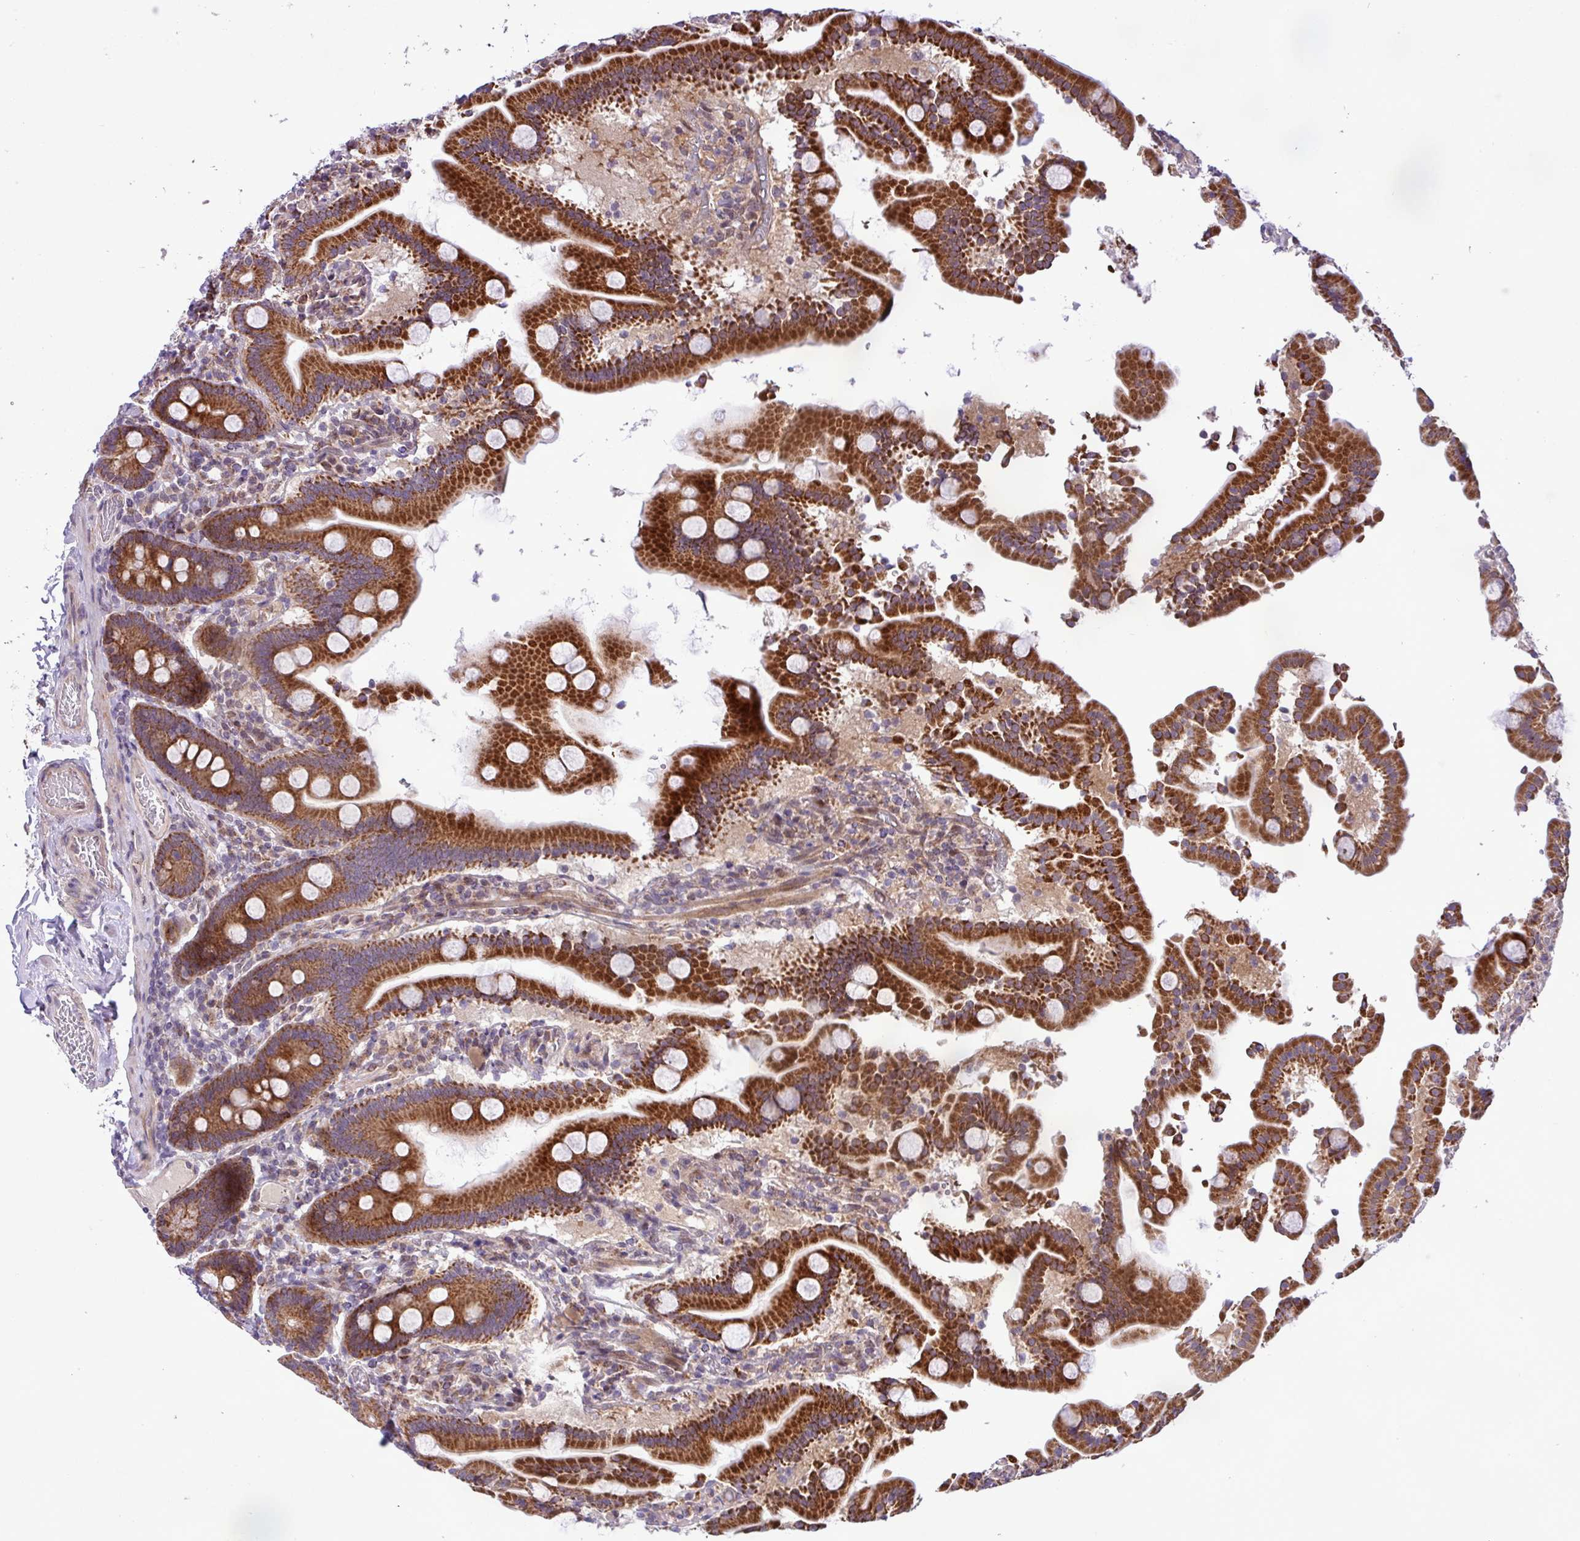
{"staining": {"intensity": "strong", "quantity": ">75%", "location": "cytoplasmic/membranous"}, "tissue": "duodenum", "cell_type": "Glandular cells", "image_type": "normal", "snomed": [{"axis": "morphology", "description": "Normal tissue, NOS"}, {"axis": "topography", "description": "Duodenum"}], "caption": "Duodenum stained for a protein displays strong cytoplasmic/membranous positivity in glandular cells. The staining was performed using DAB (3,3'-diaminobenzidine) to visualize the protein expression in brown, while the nuclei were stained in blue with hematoxylin (Magnification: 20x).", "gene": "B3GNT9", "patient": {"sex": "male", "age": 55}}